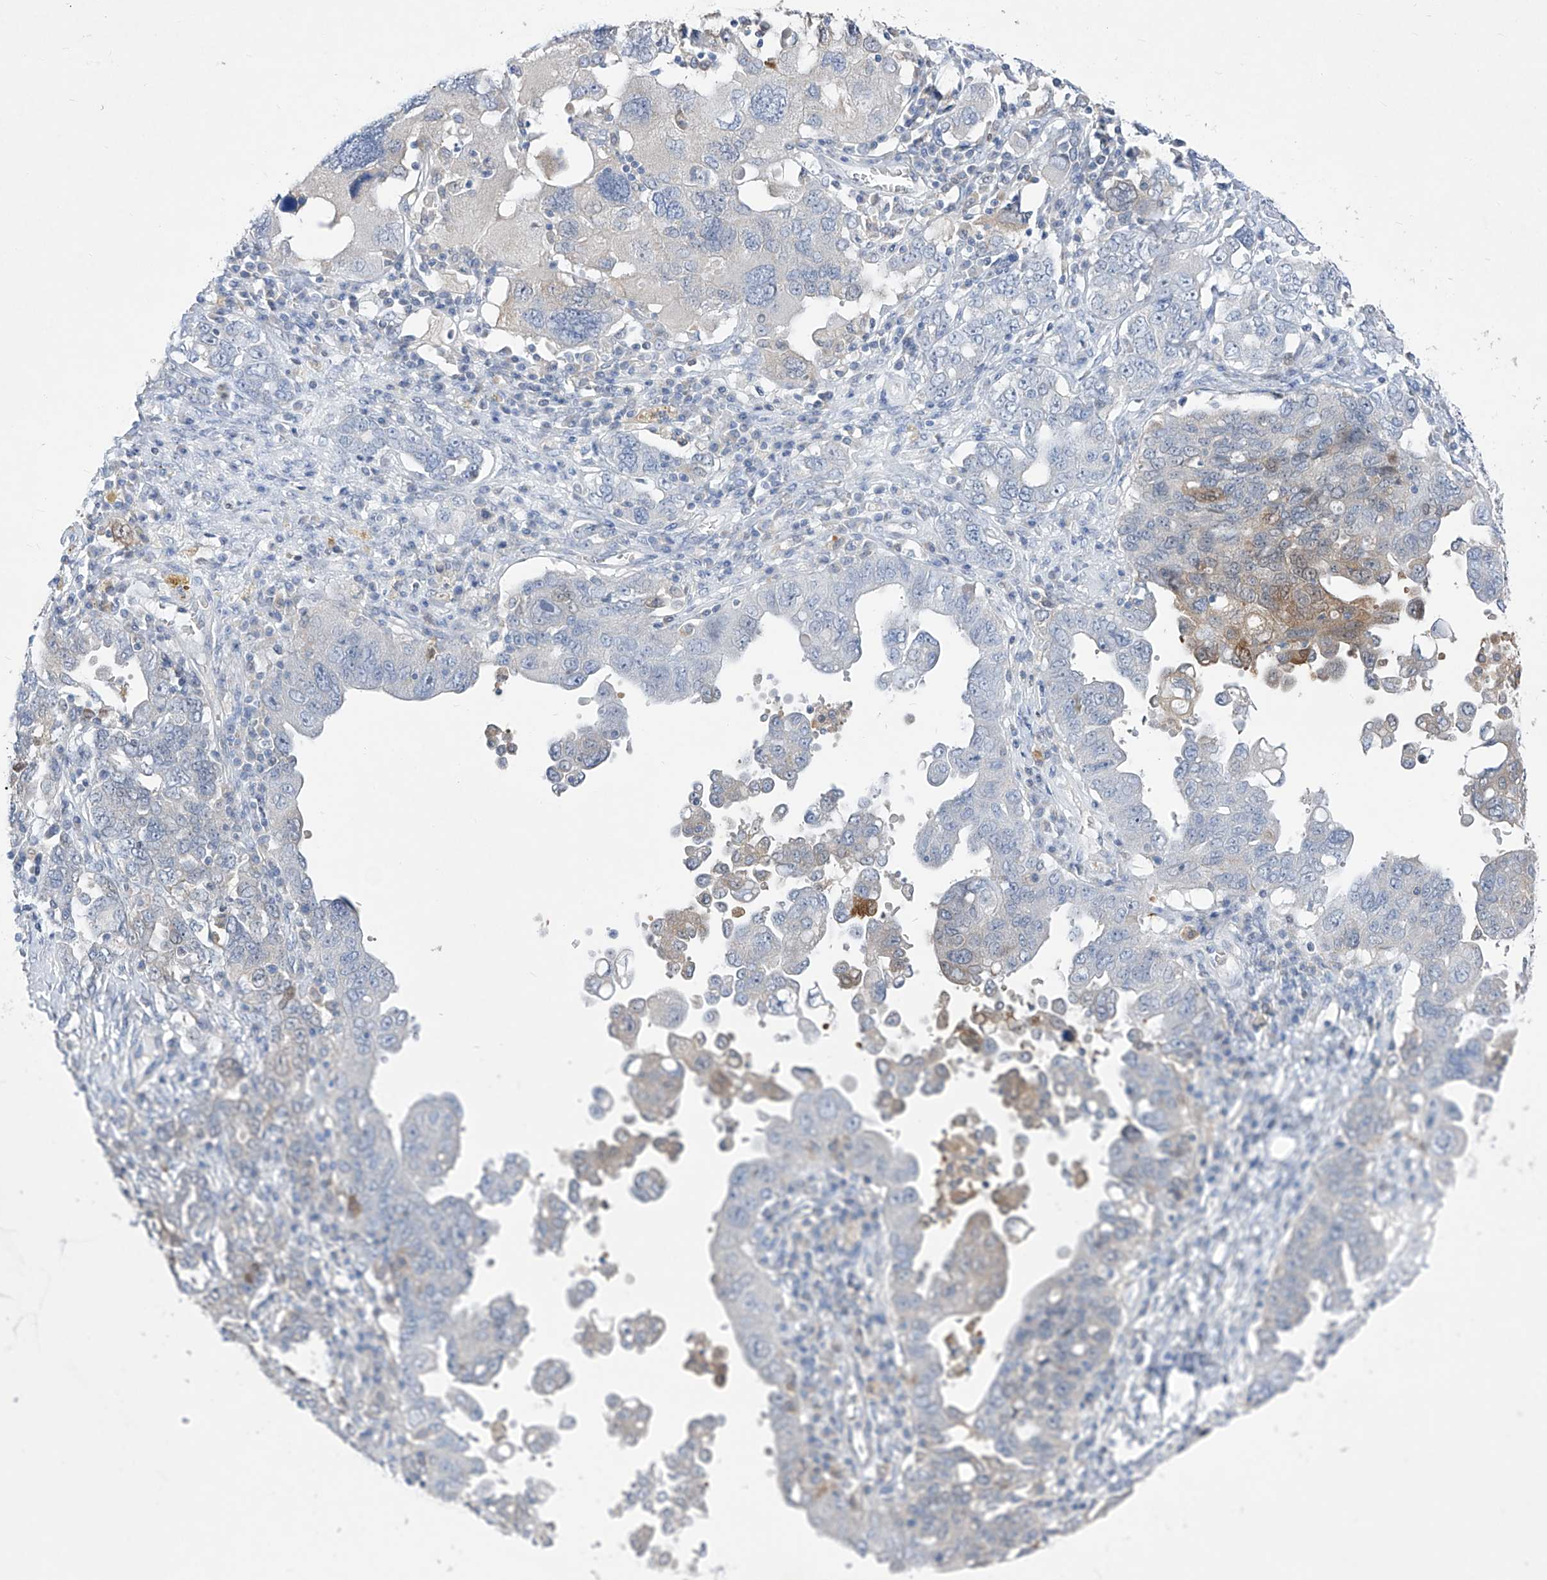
{"staining": {"intensity": "moderate", "quantity": "<25%", "location": "cytoplasmic/membranous"}, "tissue": "ovarian cancer", "cell_type": "Tumor cells", "image_type": "cancer", "snomed": [{"axis": "morphology", "description": "Carcinoma, endometroid"}, {"axis": "topography", "description": "Ovary"}], "caption": "Tumor cells reveal moderate cytoplasmic/membranous positivity in about <25% of cells in endometroid carcinoma (ovarian).", "gene": "UFL1", "patient": {"sex": "female", "age": 62}}